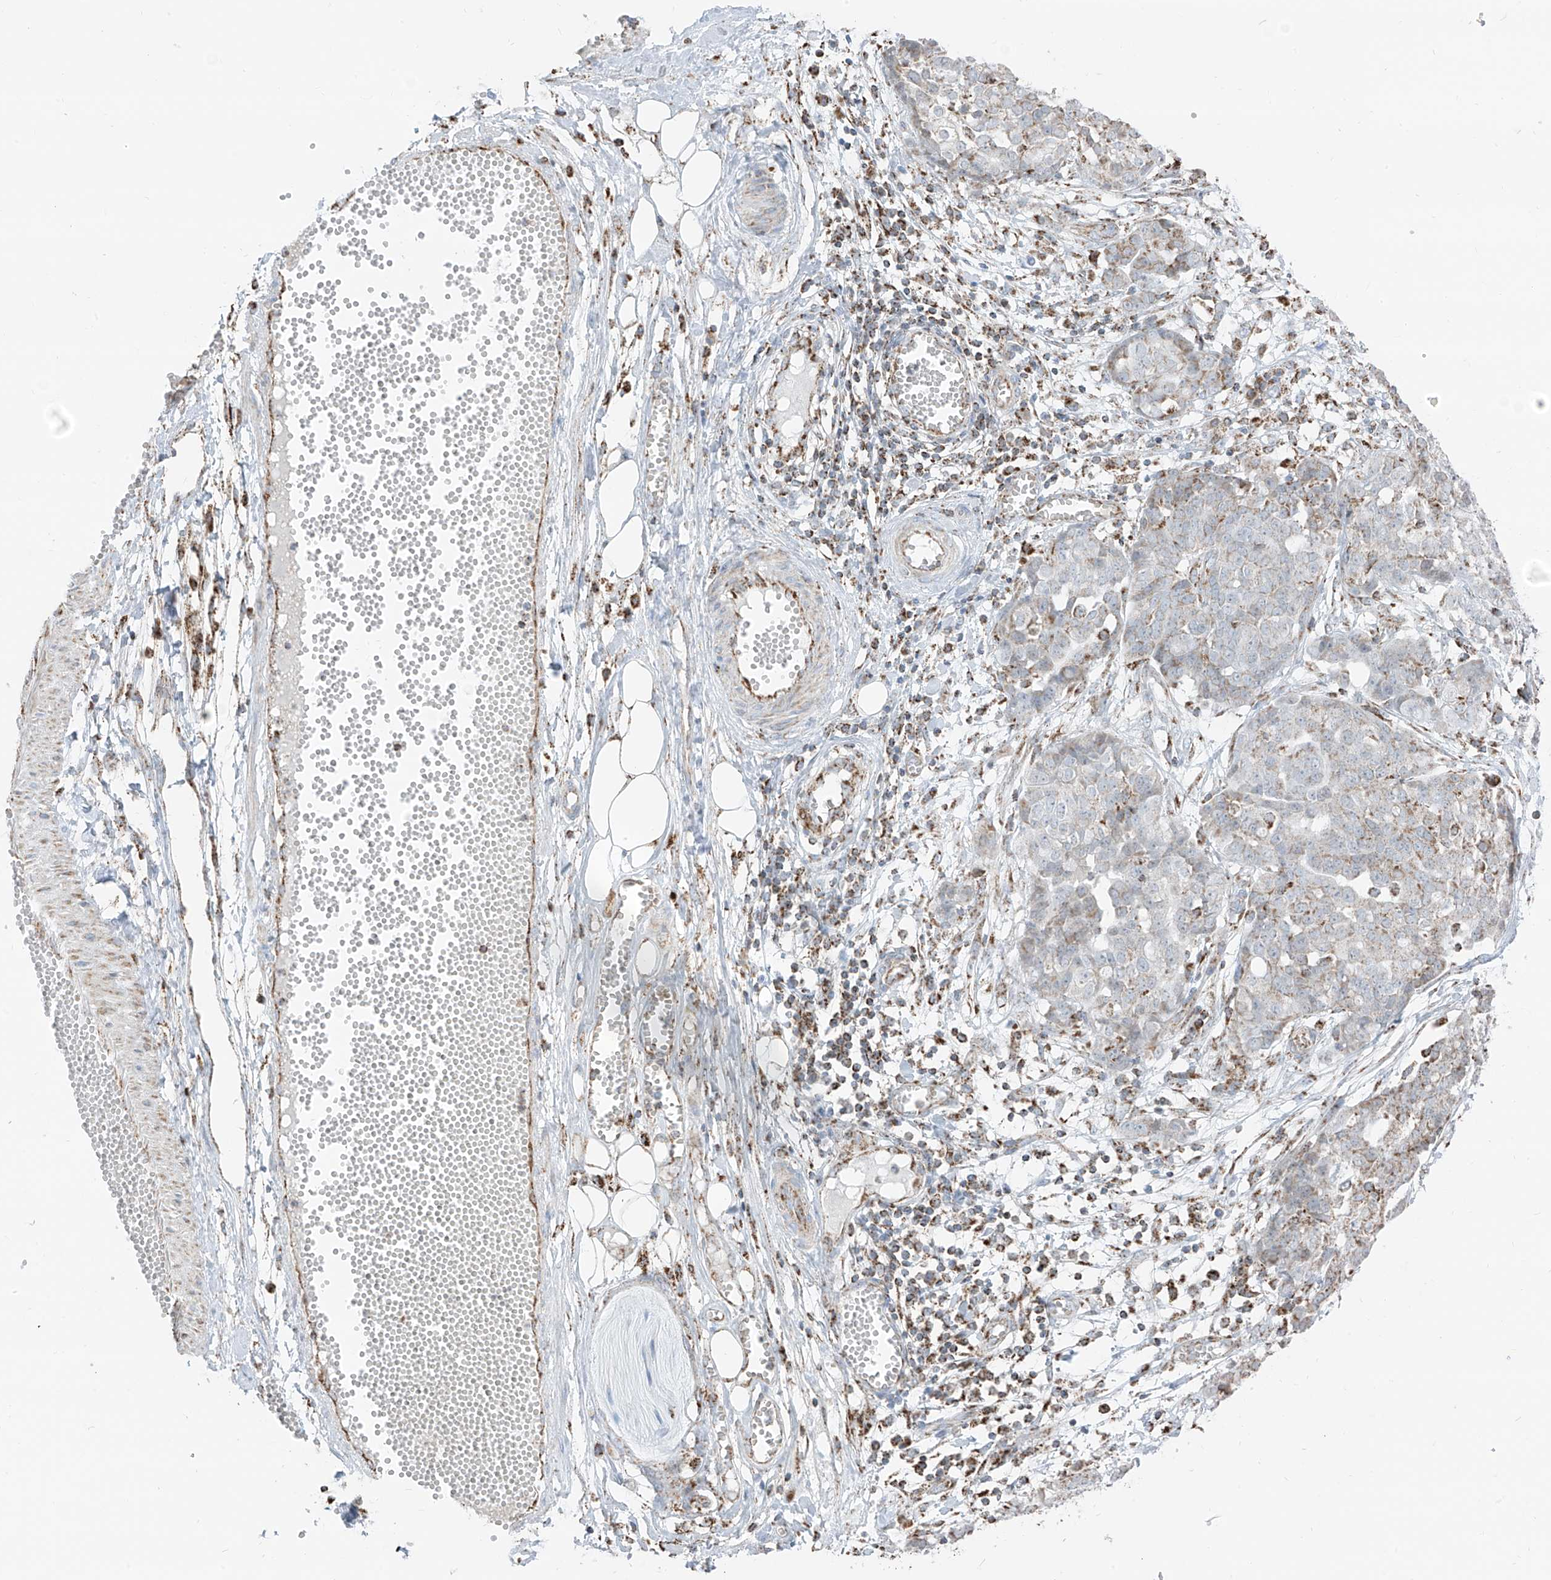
{"staining": {"intensity": "weak", "quantity": "25%-75%", "location": "cytoplasmic/membranous"}, "tissue": "ovarian cancer", "cell_type": "Tumor cells", "image_type": "cancer", "snomed": [{"axis": "morphology", "description": "Cystadenocarcinoma, serous, NOS"}, {"axis": "topography", "description": "Soft tissue"}, {"axis": "topography", "description": "Ovary"}], "caption": "Immunohistochemistry (IHC) of ovarian cancer demonstrates low levels of weak cytoplasmic/membranous staining in about 25%-75% of tumor cells.", "gene": "ETHE1", "patient": {"sex": "female", "age": 57}}